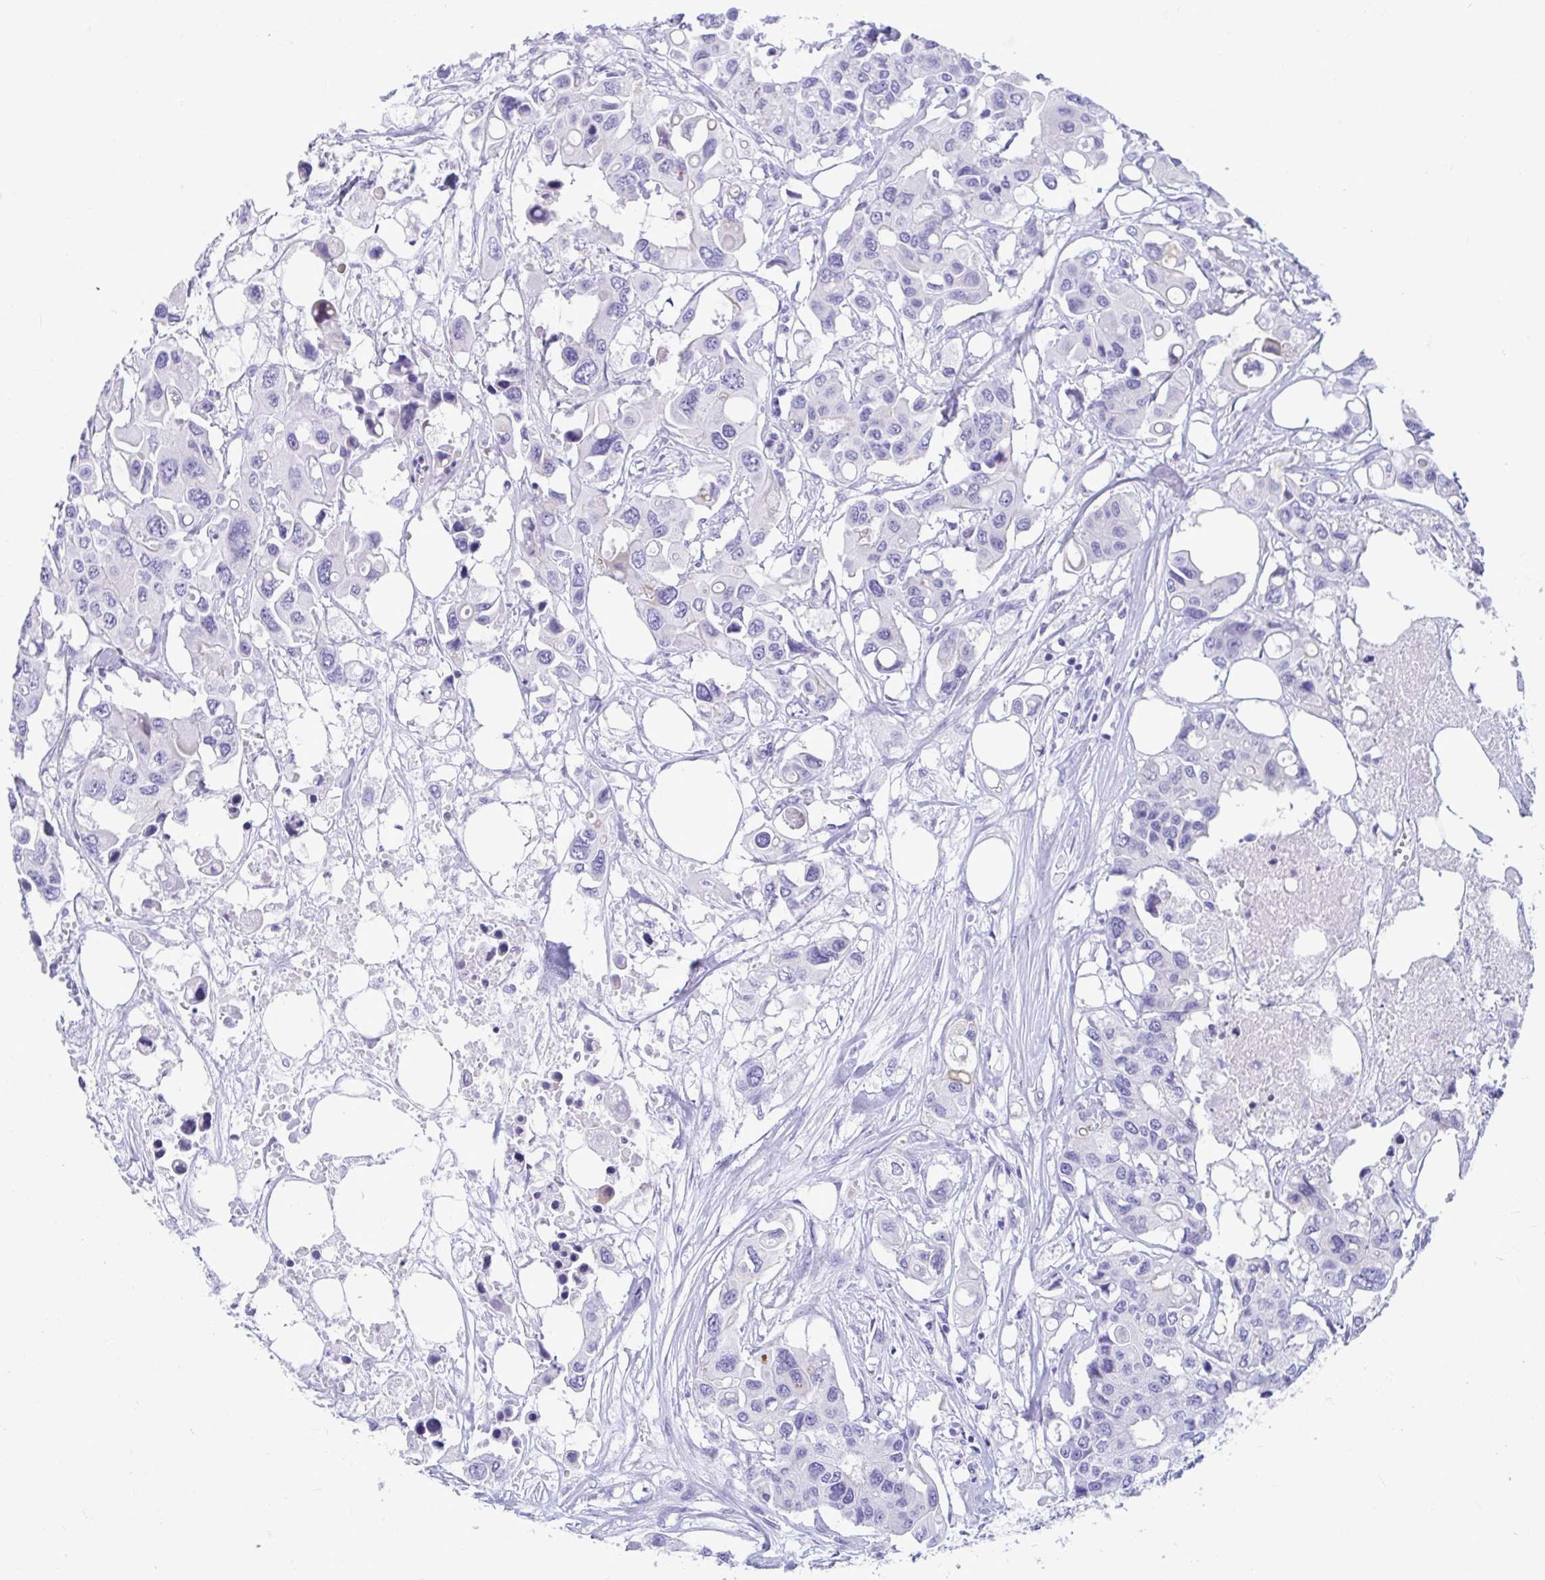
{"staining": {"intensity": "negative", "quantity": "none", "location": "none"}, "tissue": "colorectal cancer", "cell_type": "Tumor cells", "image_type": "cancer", "snomed": [{"axis": "morphology", "description": "Adenocarcinoma, NOS"}, {"axis": "topography", "description": "Colon"}], "caption": "IHC image of neoplastic tissue: colorectal cancer stained with DAB (3,3'-diaminobenzidine) reveals no significant protein staining in tumor cells. (Stains: DAB immunohistochemistry with hematoxylin counter stain, Microscopy: brightfield microscopy at high magnification).", "gene": "TTC30B", "patient": {"sex": "male", "age": 77}}